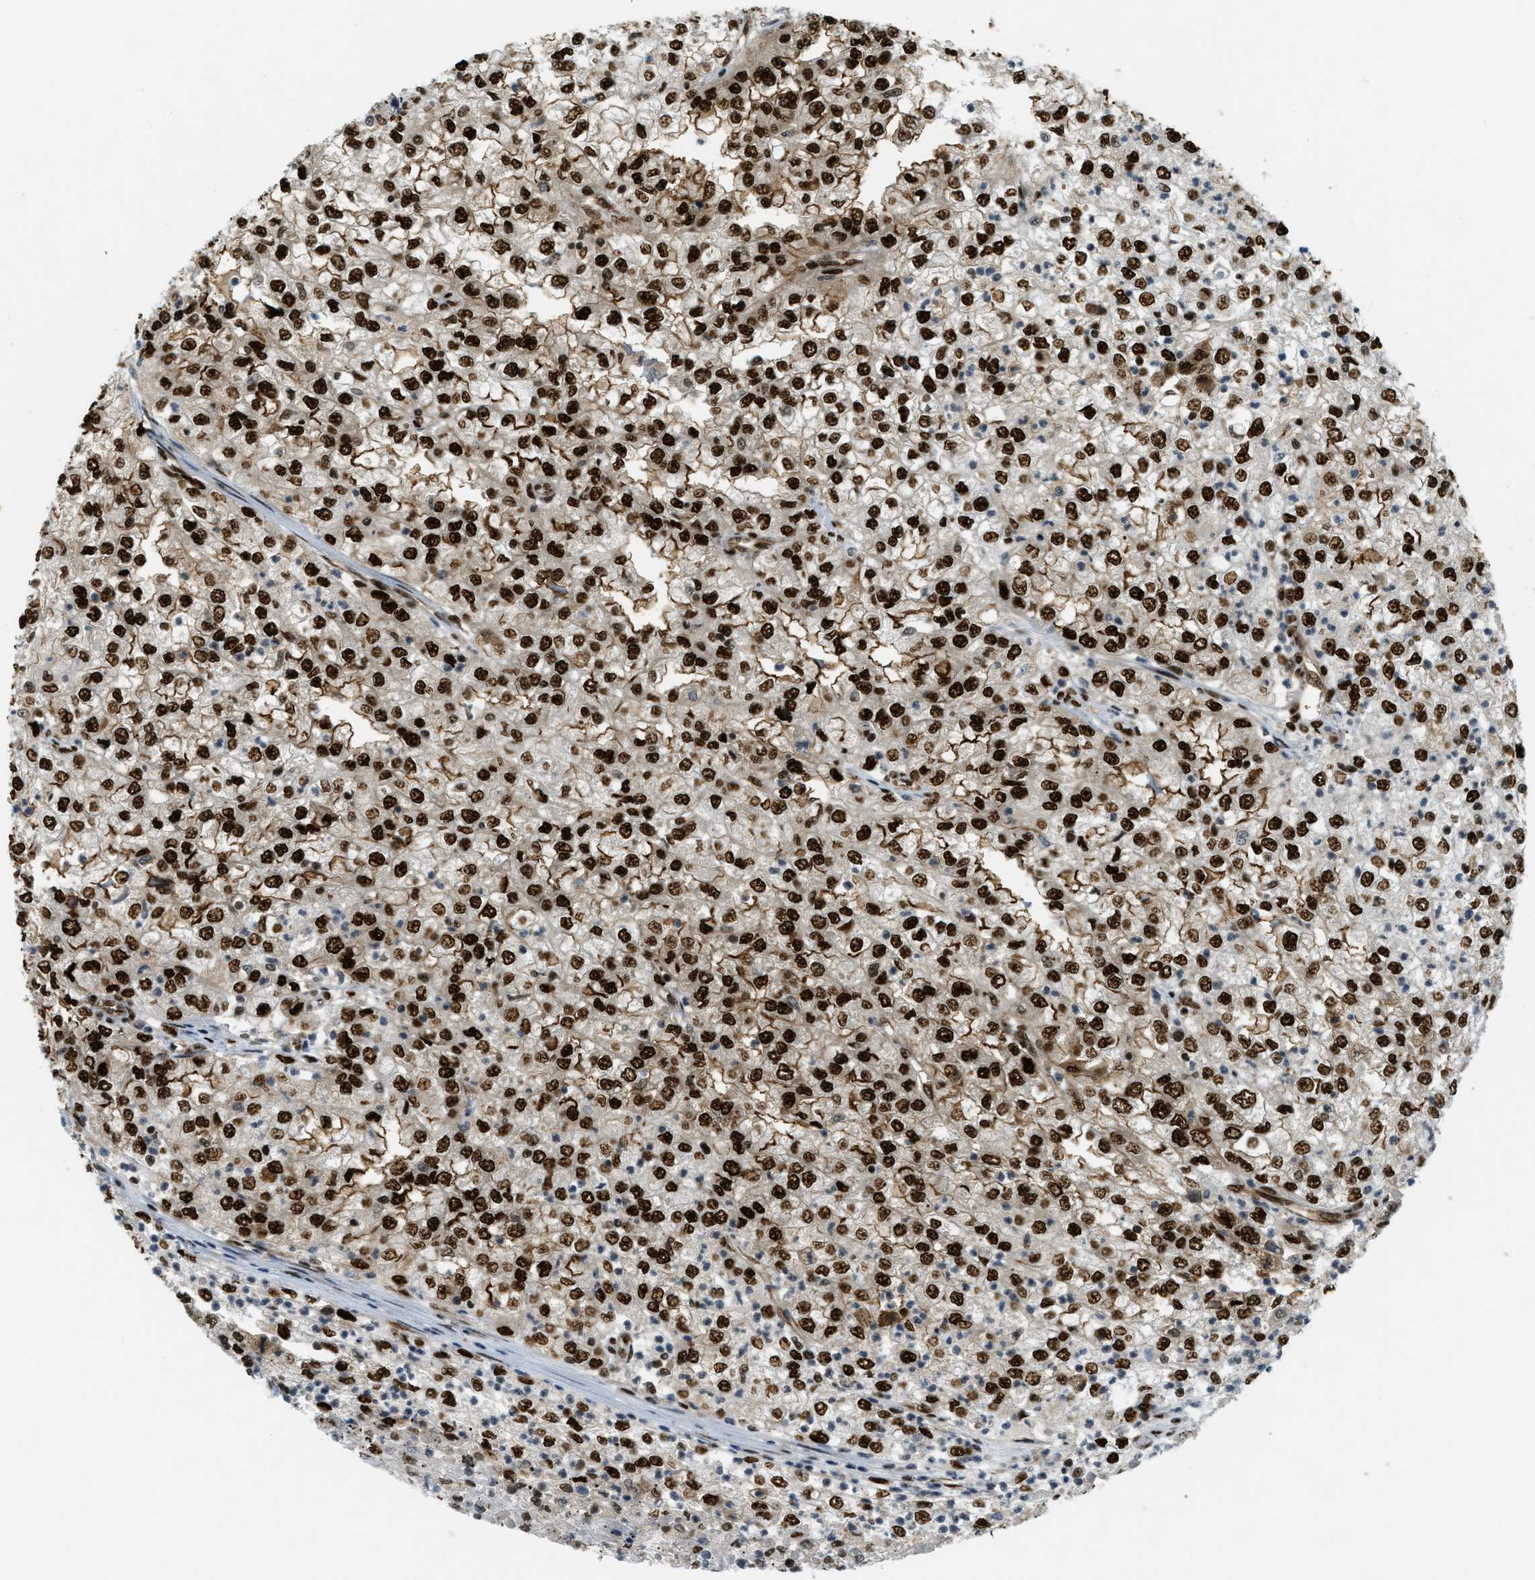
{"staining": {"intensity": "strong", "quantity": ">75%", "location": "nuclear"}, "tissue": "renal cancer", "cell_type": "Tumor cells", "image_type": "cancer", "snomed": [{"axis": "morphology", "description": "Adenocarcinoma, NOS"}, {"axis": "topography", "description": "Kidney"}], "caption": "A photomicrograph of human renal cancer stained for a protein exhibits strong nuclear brown staining in tumor cells.", "gene": "ZFR", "patient": {"sex": "female", "age": 54}}